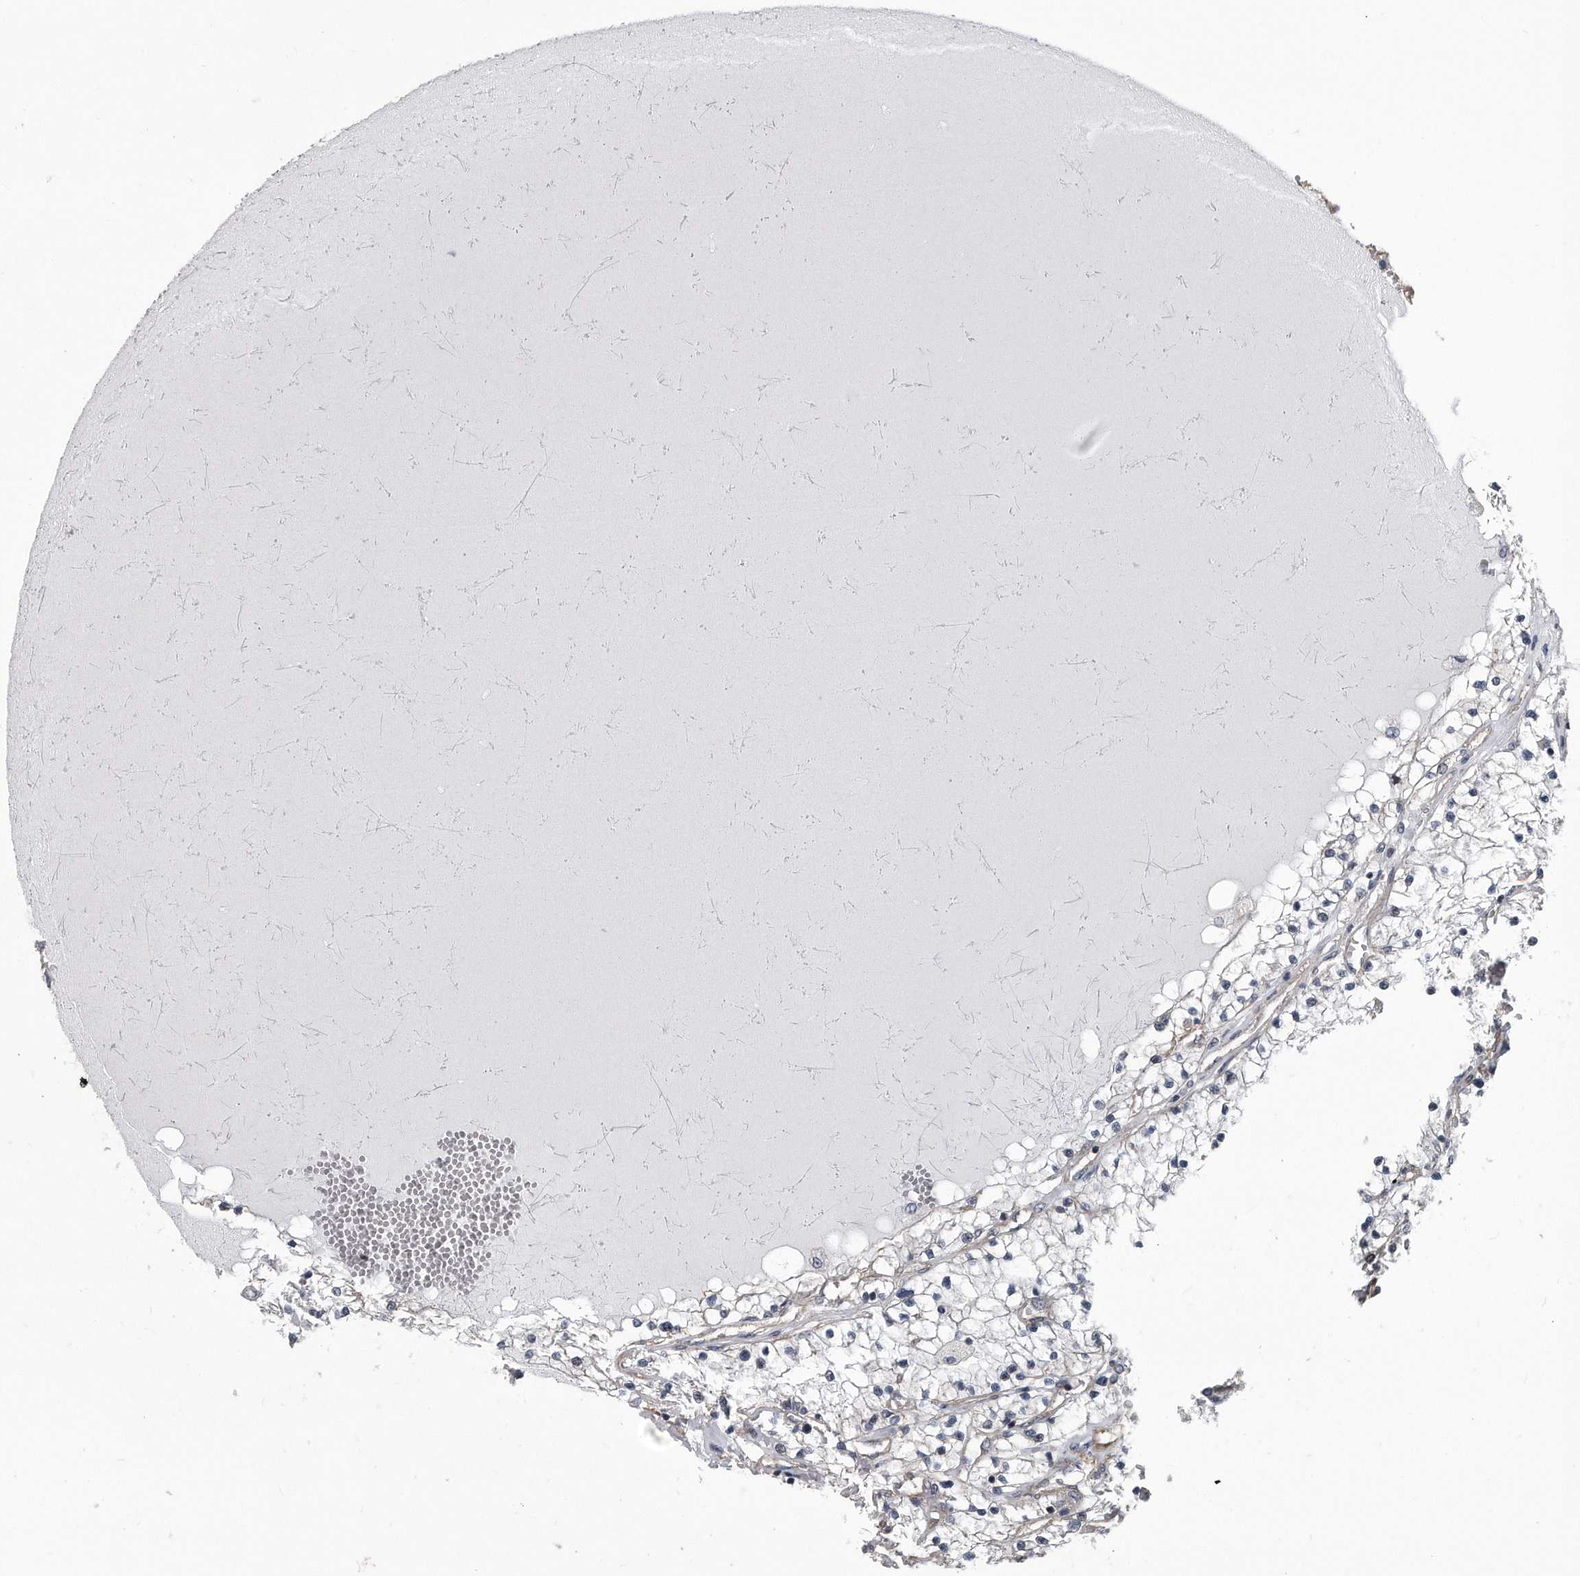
{"staining": {"intensity": "negative", "quantity": "none", "location": "none"}, "tissue": "renal cancer", "cell_type": "Tumor cells", "image_type": "cancer", "snomed": [{"axis": "morphology", "description": "Normal tissue, NOS"}, {"axis": "morphology", "description": "Adenocarcinoma, NOS"}, {"axis": "topography", "description": "Kidney"}], "caption": "High magnification brightfield microscopy of renal cancer (adenocarcinoma) stained with DAB (brown) and counterstained with hematoxylin (blue): tumor cells show no significant positivity.", "gene": "ARMCX1", "patient": {"sex": "male", "age": 68}}